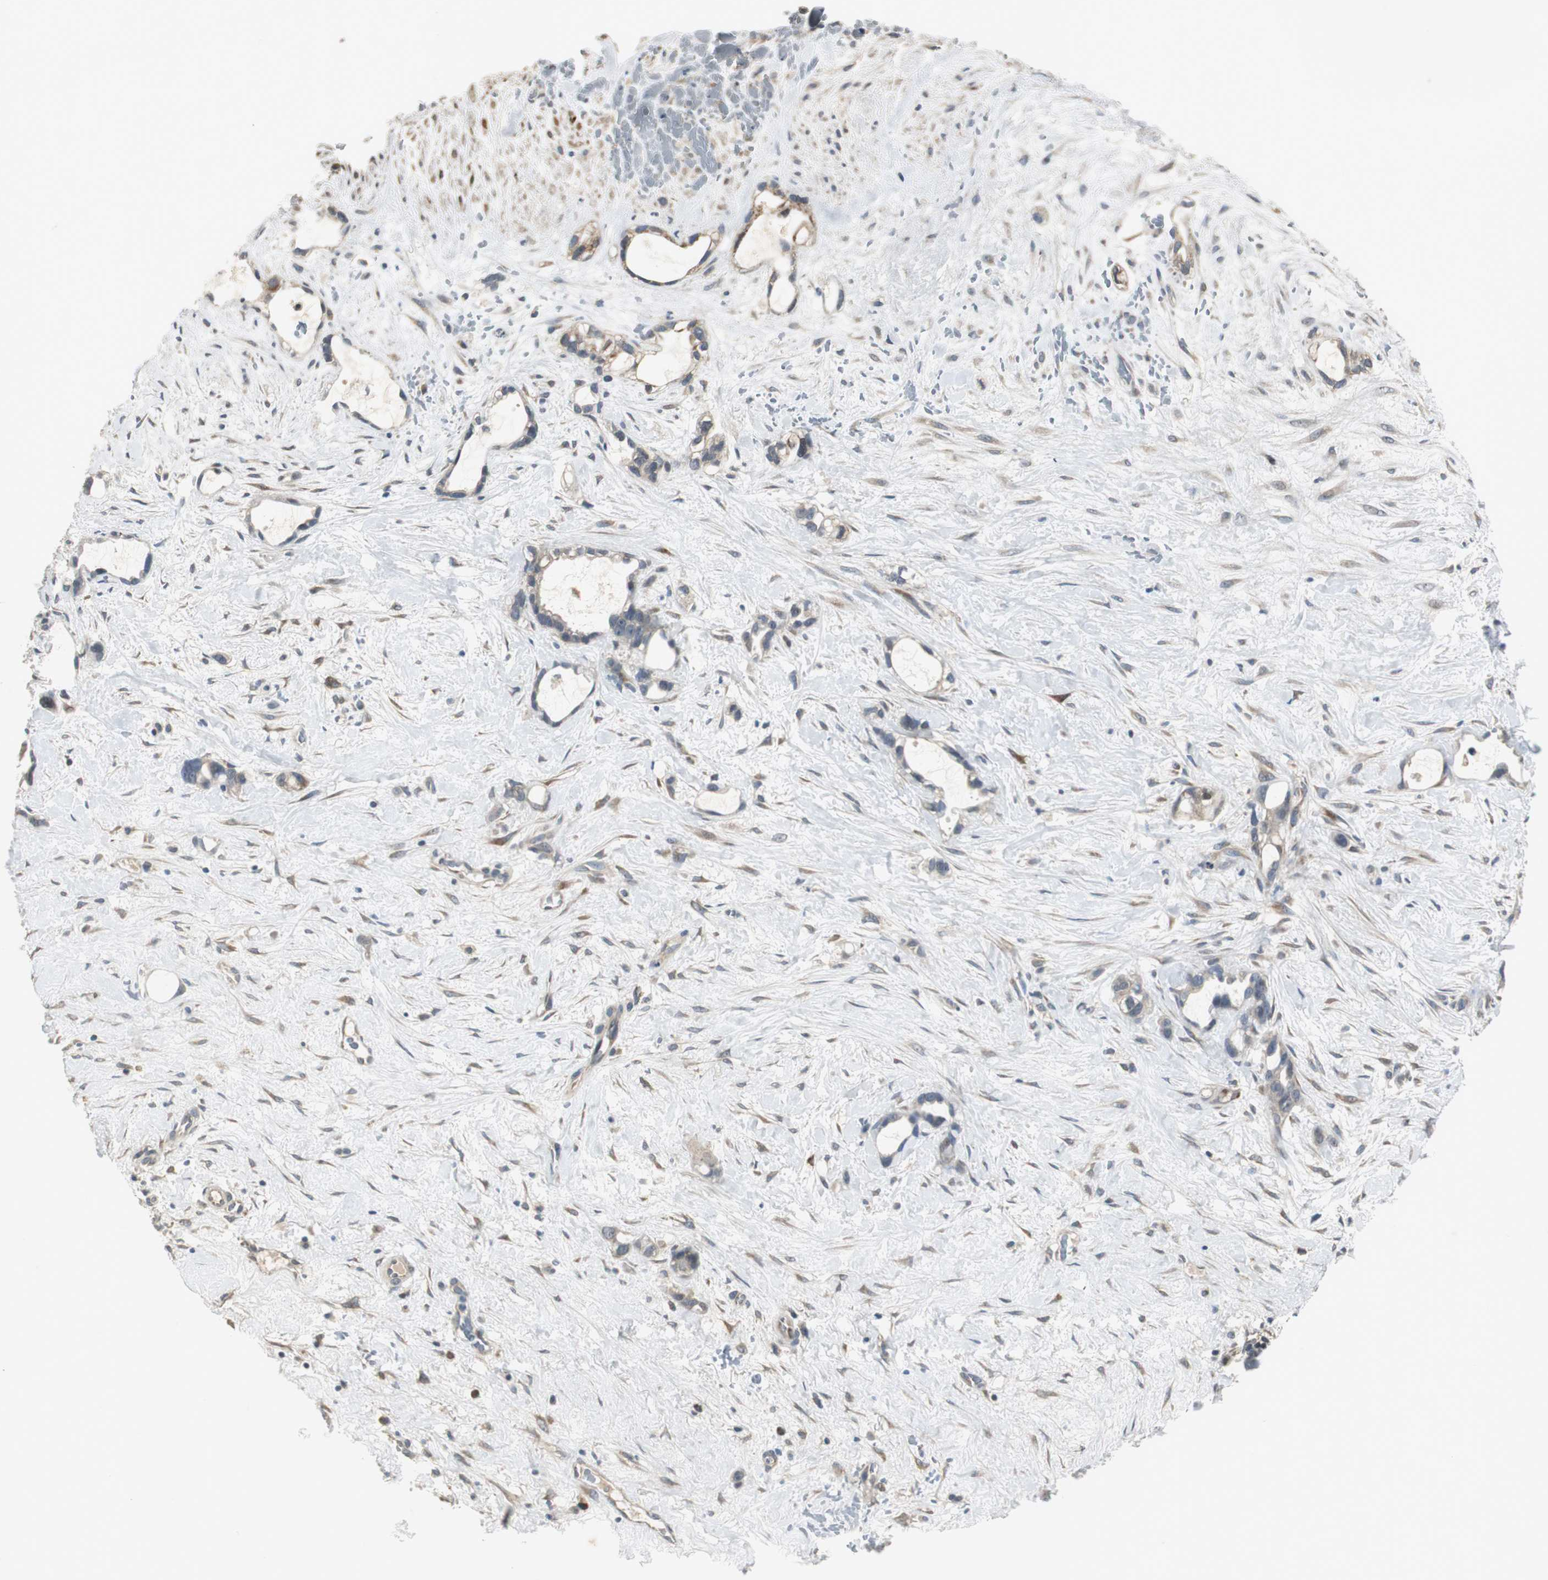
{"staining": {"intensity": "weak", "quantity": ">75%", "location": "cytoplasmic/membranous"}, "tissue": "liver cancer", "cell_type": "Tumor cells", "image_type": "cancer", "snomed": [{"axis": "morphology", "description": "Cholangiocarcinoma"}, {"axis": "topography", "description": "Liver"}], "caption": "Cholangiocarcinoma (liver) stained for a protein (brown) reveals weak cytoplasmic/membranous positive expression in approximately >75% of tumor cells.", "gene": "MYT1", "patient": {"sex": "female", "age": 65}}